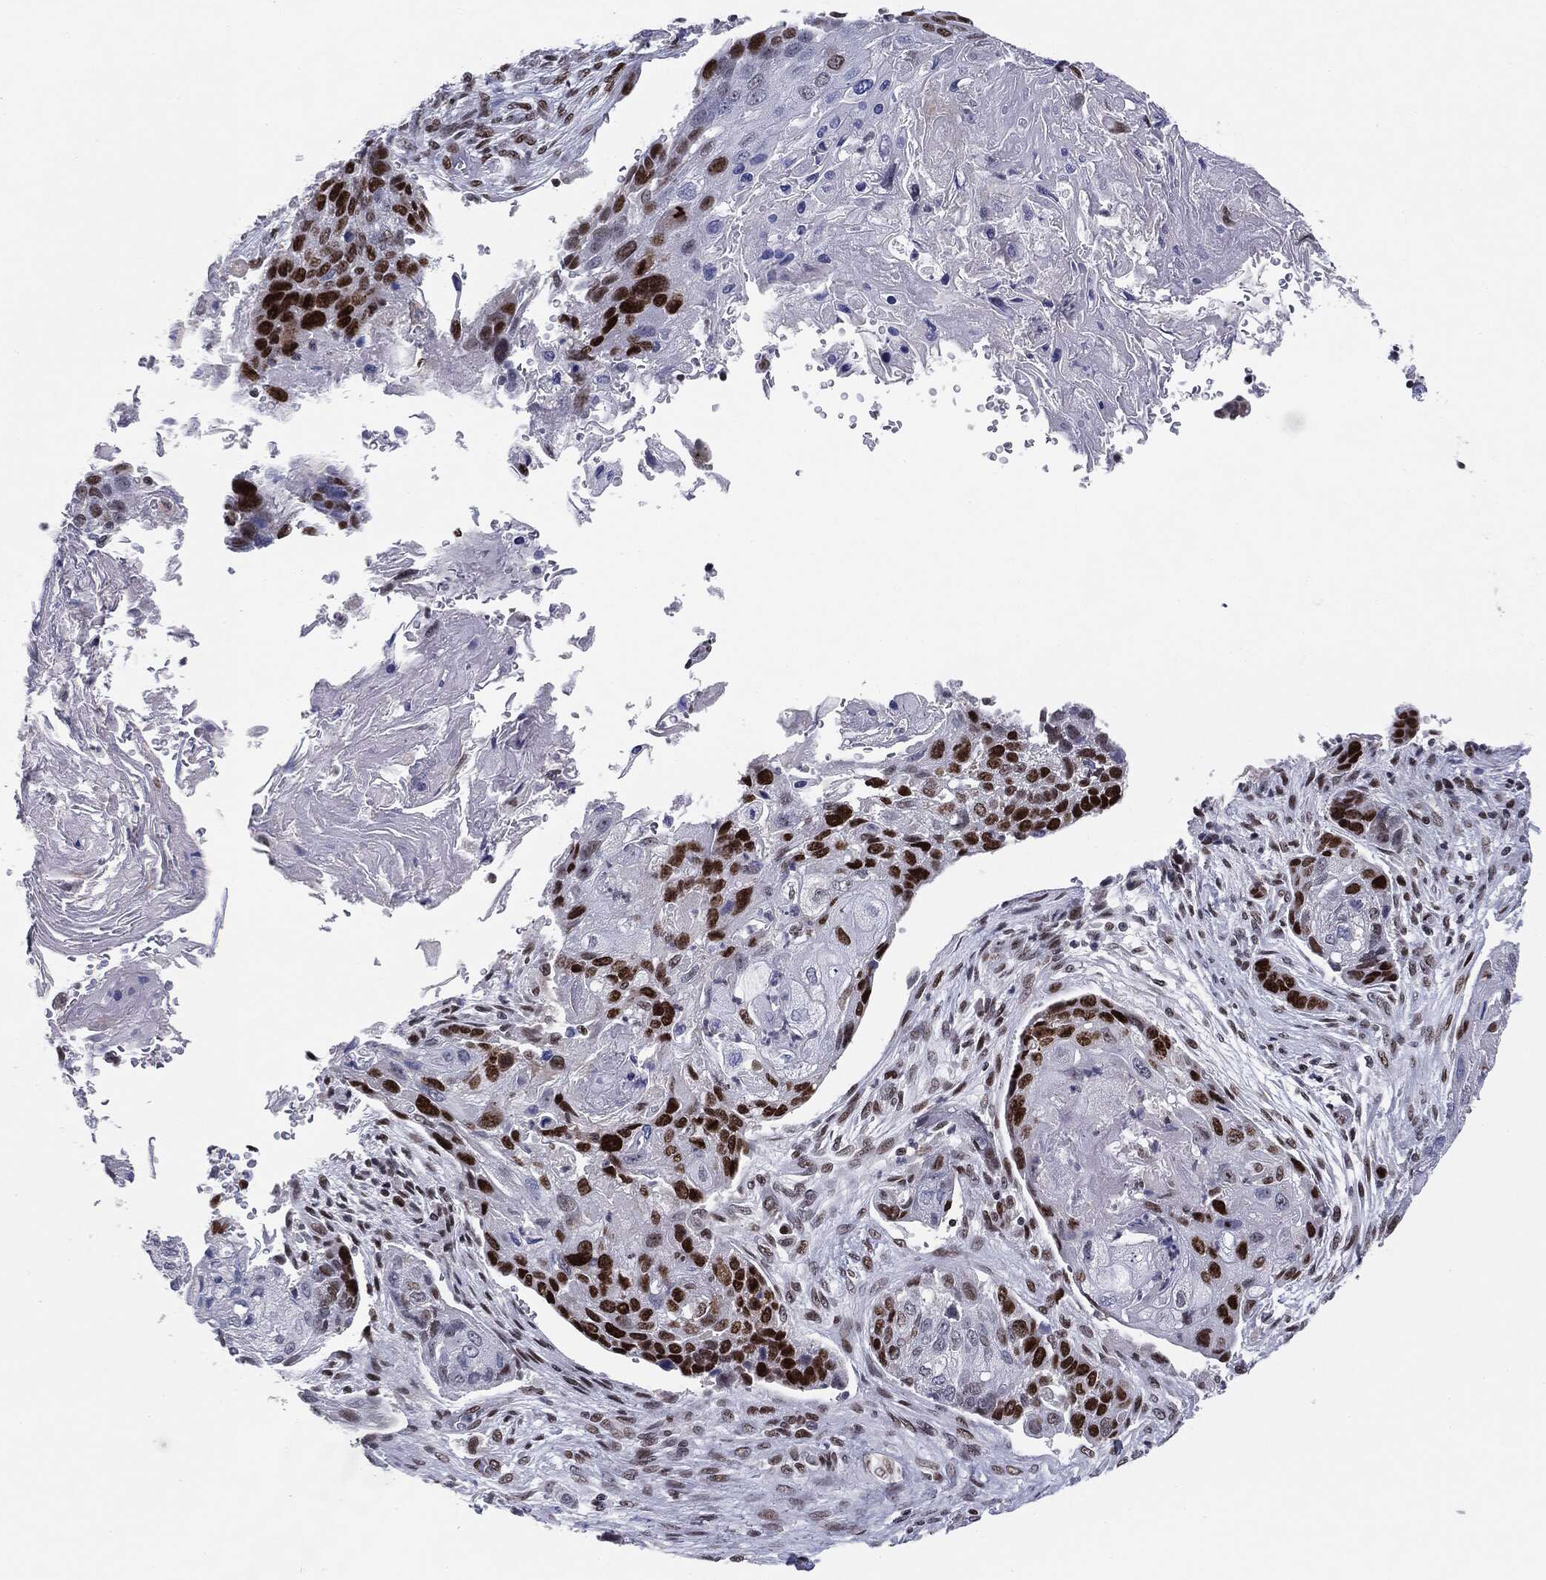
{"staining": {"intensity": "strong", "quantity": "<25%", "location": "nuclear"}, "tissue": "lung cancer", "cell_type": "Tumor cells", "image_type": "cancer", "snomed": [{"axis": "morphology", "description": "Normal tissue, NOS"}, {"axis": "morphology", "description": "Squamous cell carcinoma, NOS"}, {"axis": "topography", "description": "Bronchus"}, {"axis": "topography", "description": "Lung"}], "caption": "Immunohistochemistry image of lung squamous cell carcinoma stained for a protein (brown), which exhibits medium levels of strong nuclear staining in approximately <25% of tumor cells.", "gene": "MDC1", "patient": {"sex": "male", "age": 69}}